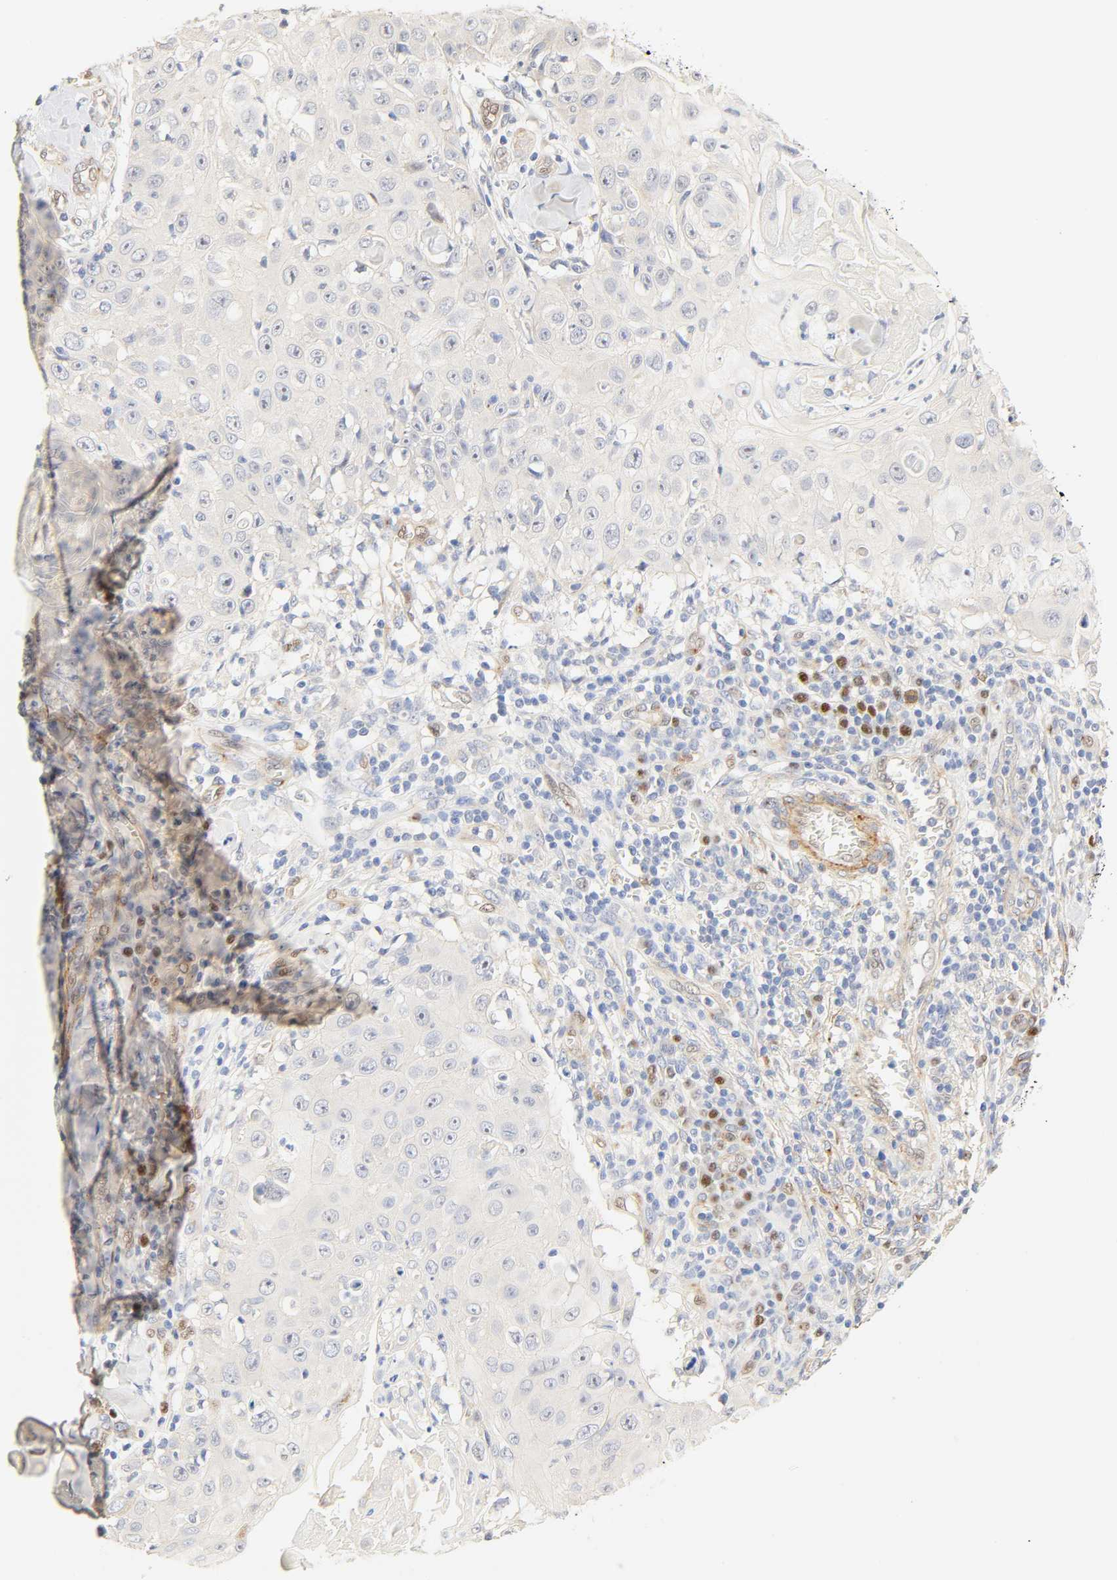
{"staining": {"intensity": "negative", "quantity": "none", "location": "none"}, "tissue": "skin cancer", "cell_type": "Tumor cells", "image_type": "cancer", "snomed": [{"axis": "morphology", "description": "Squamous cell carcinoma, NOS"}, {"axis": "topography", "description": "Skin"}], "caption": "The image exhibits no staining of tumor cells in skin cancer (squamous cell carcinoma).", "gene": "BORCS8-MEF2B", "patient": {"sex": "male", "age": 86}}